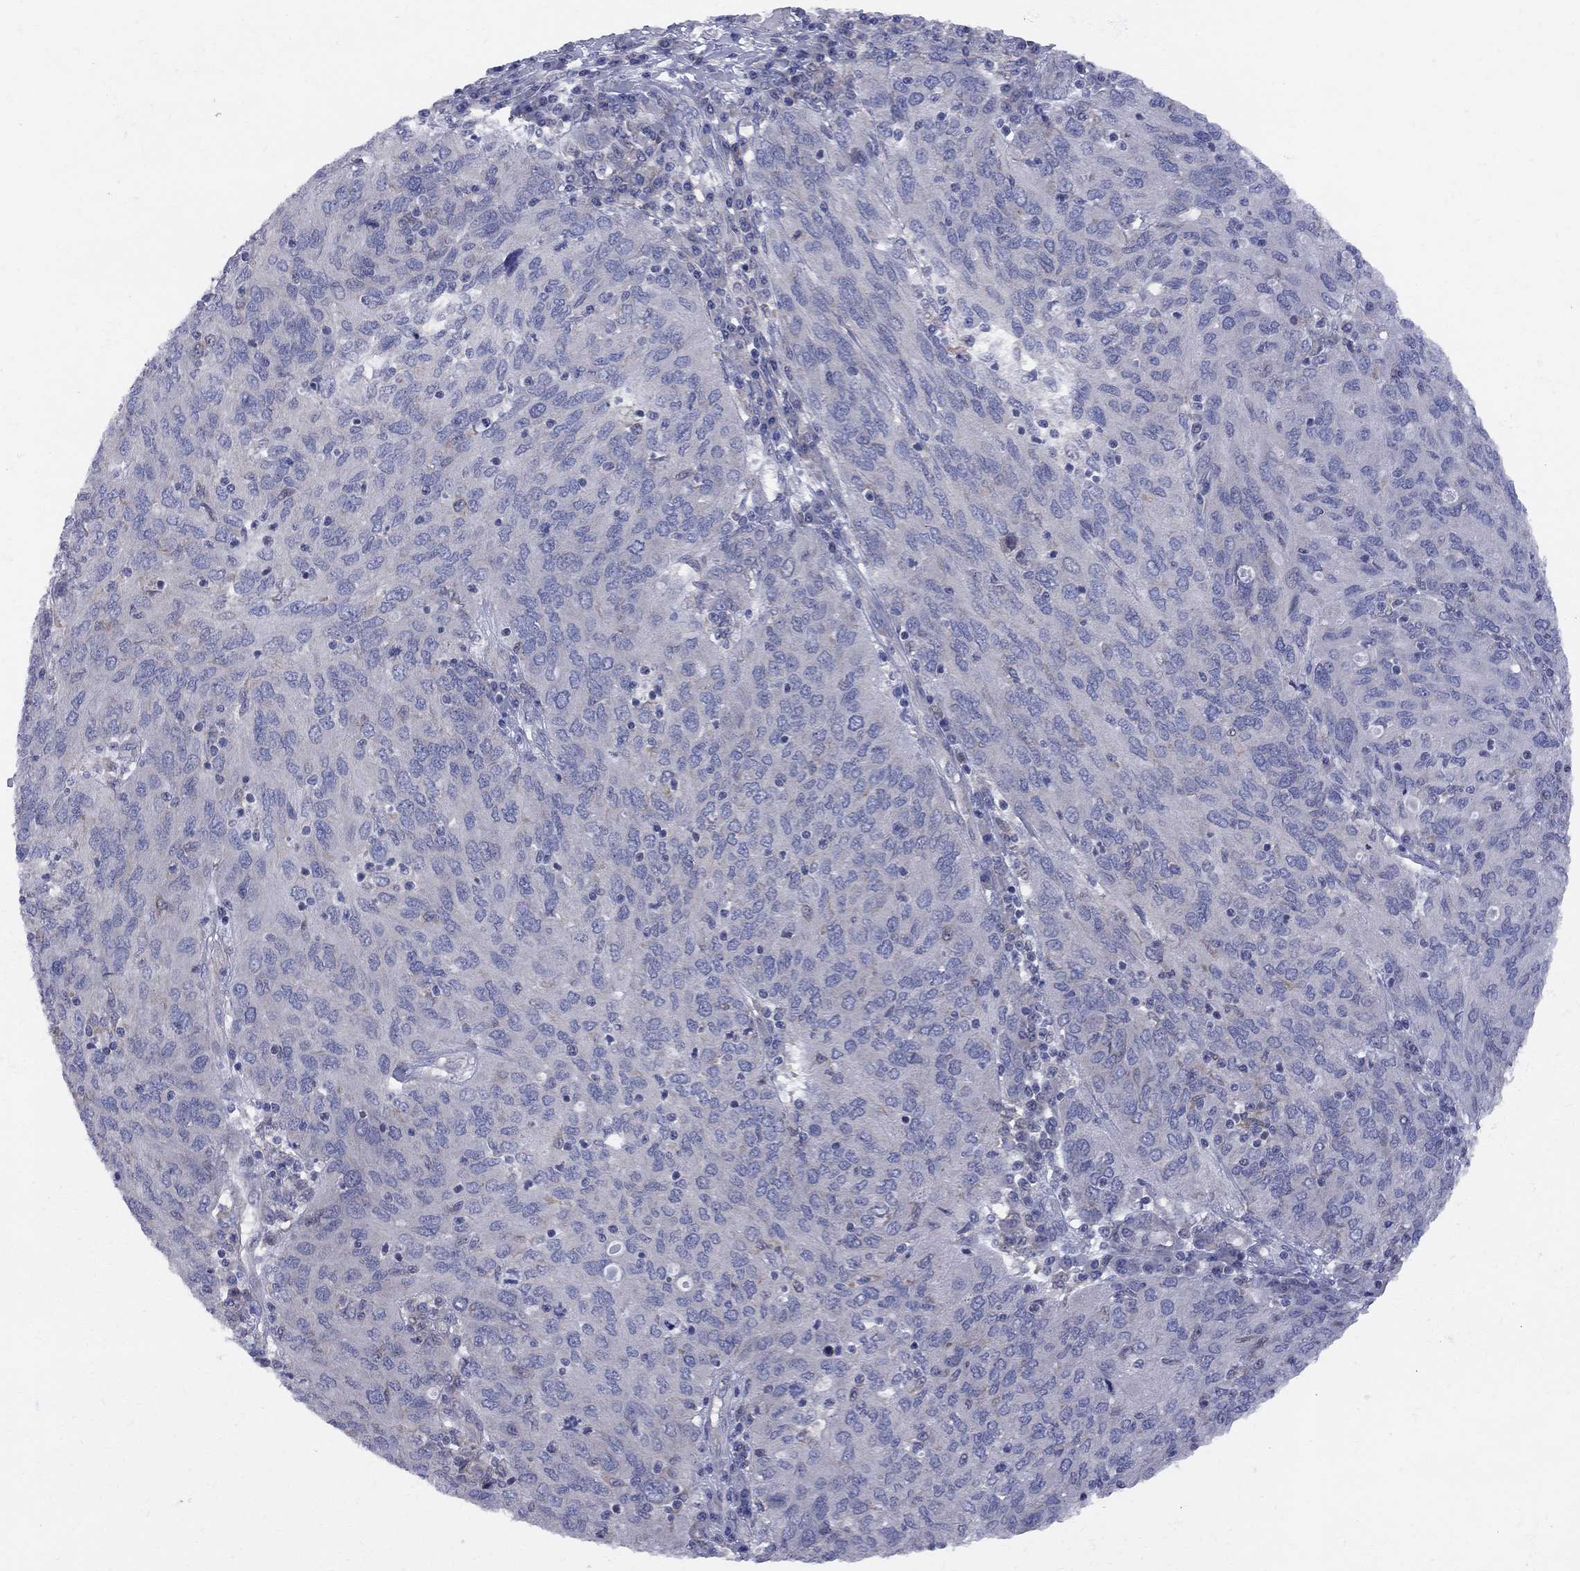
{"staining": {"intensity": "negative", "quantity": "none", "location": "none"}, "tissue": "ovarian cancer", "cell_type": "Tumor cells", "image_type": "cancer", "snomed": [{"axis": "morphology", "description": "Carcinoma, endometroid"}, {"axis": "topography", "description": "Ovary"}], "caption": "IHC photomicrograph of neoplastic tissue: human endometroid carcinoma (ovarian) stained with DAB reveals no significant protein staining in tumor cells.", "gene": "CNOT11", "patient": {"sex": "female", "age": 50}}